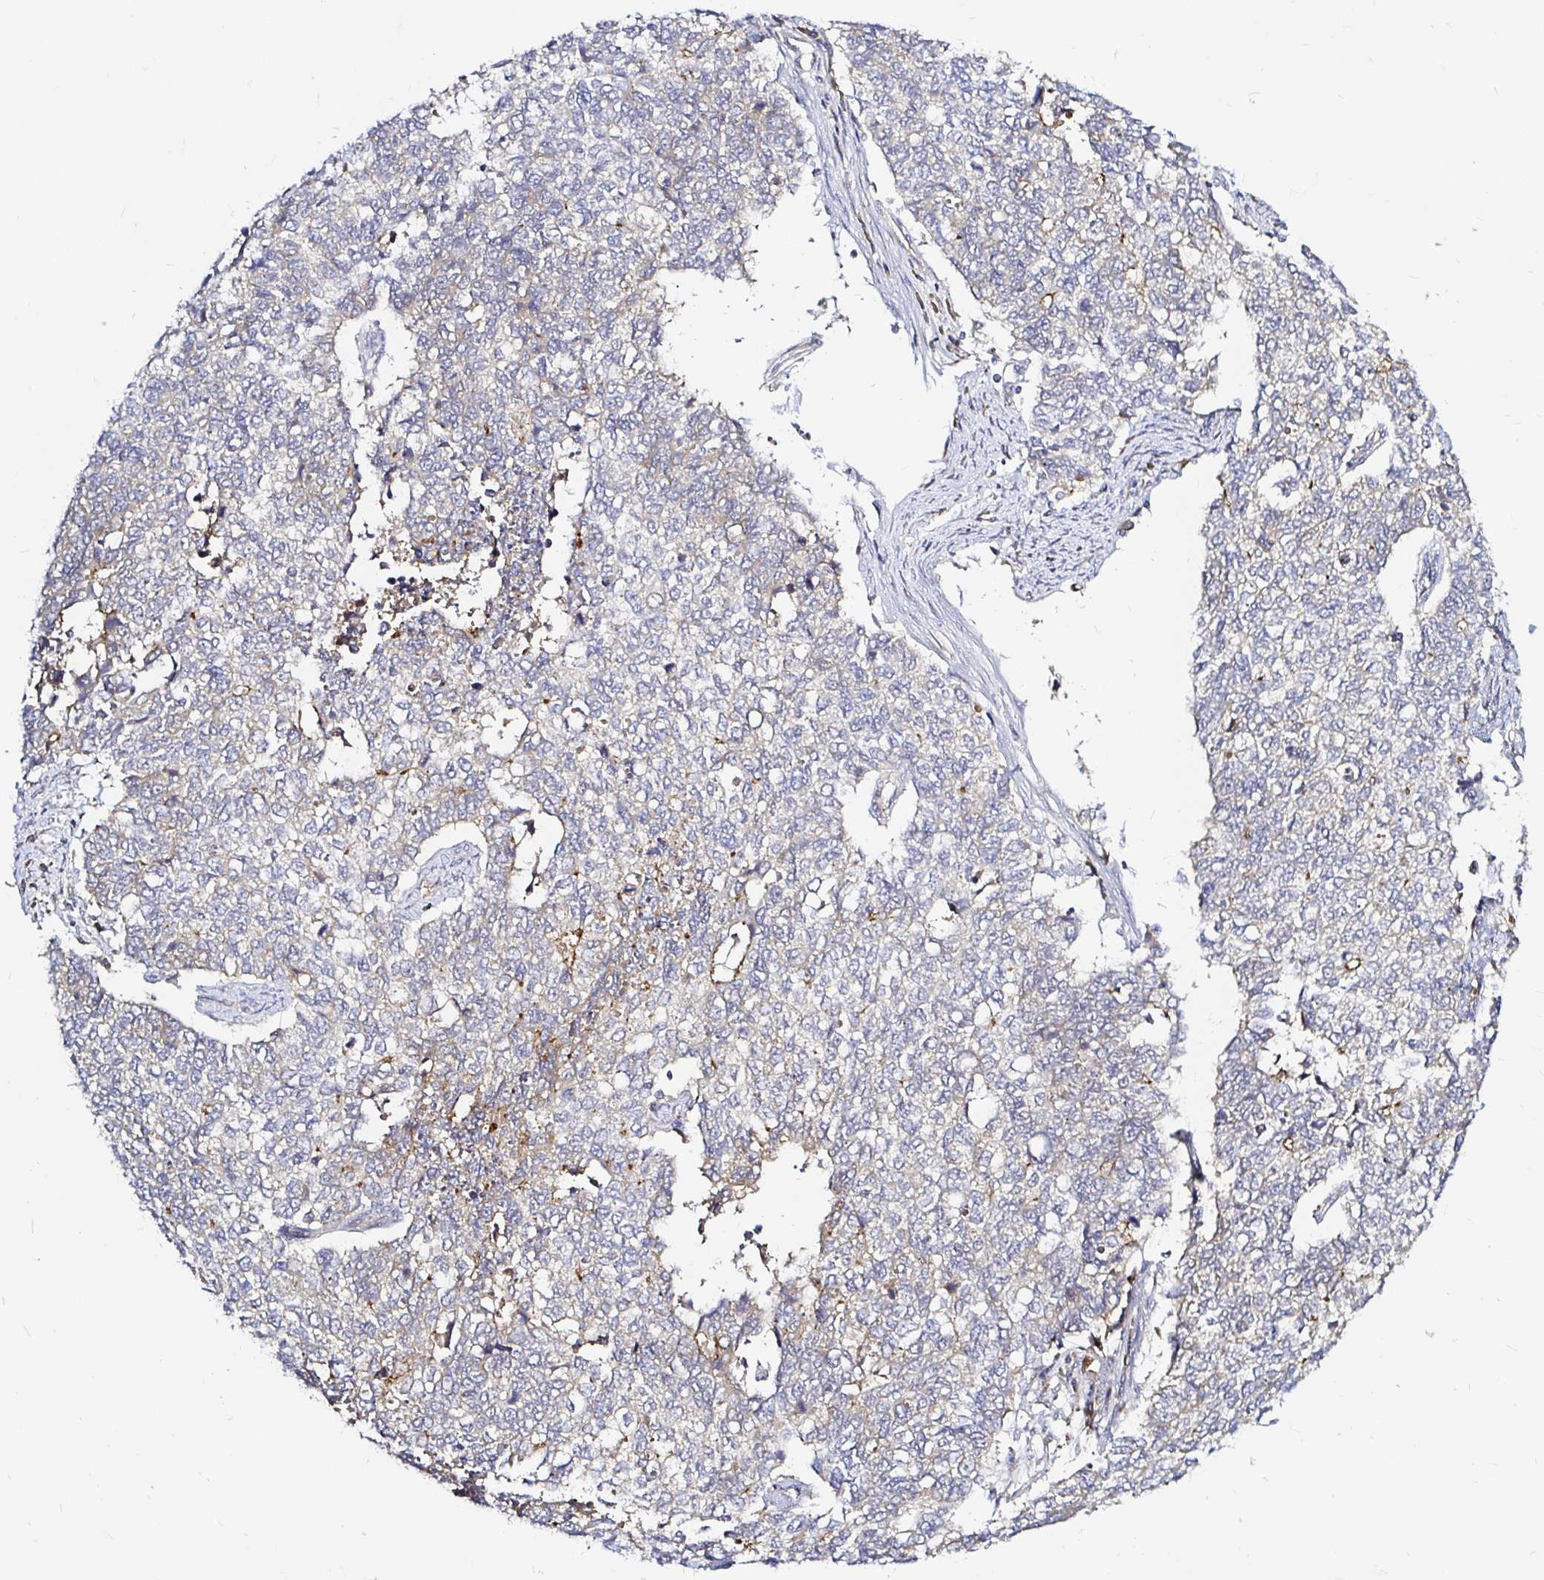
{"staining": {"intensity": "negative", "quantity": "none", "location": "none"}, "tissue": "cervical cancer", "cell_type": "Tumor cells", "image_type": "cancer", "snomed": [{"axis": "morphology", "description": "Adenocarcinoma, NOS"}, {"axis": "topography", "description": "Cervix"}], "caption": "Tumor cells show no significant protein staining in cervical cancer (adenocarcinoma). (DAB (3,3'-diaminobenzidine) immunohistochemistry (IHC) visualized using brightfield microscopy, high magnification).", "gene": "ARHGEF37", "patient": {"sex": "female", "age": 63}}